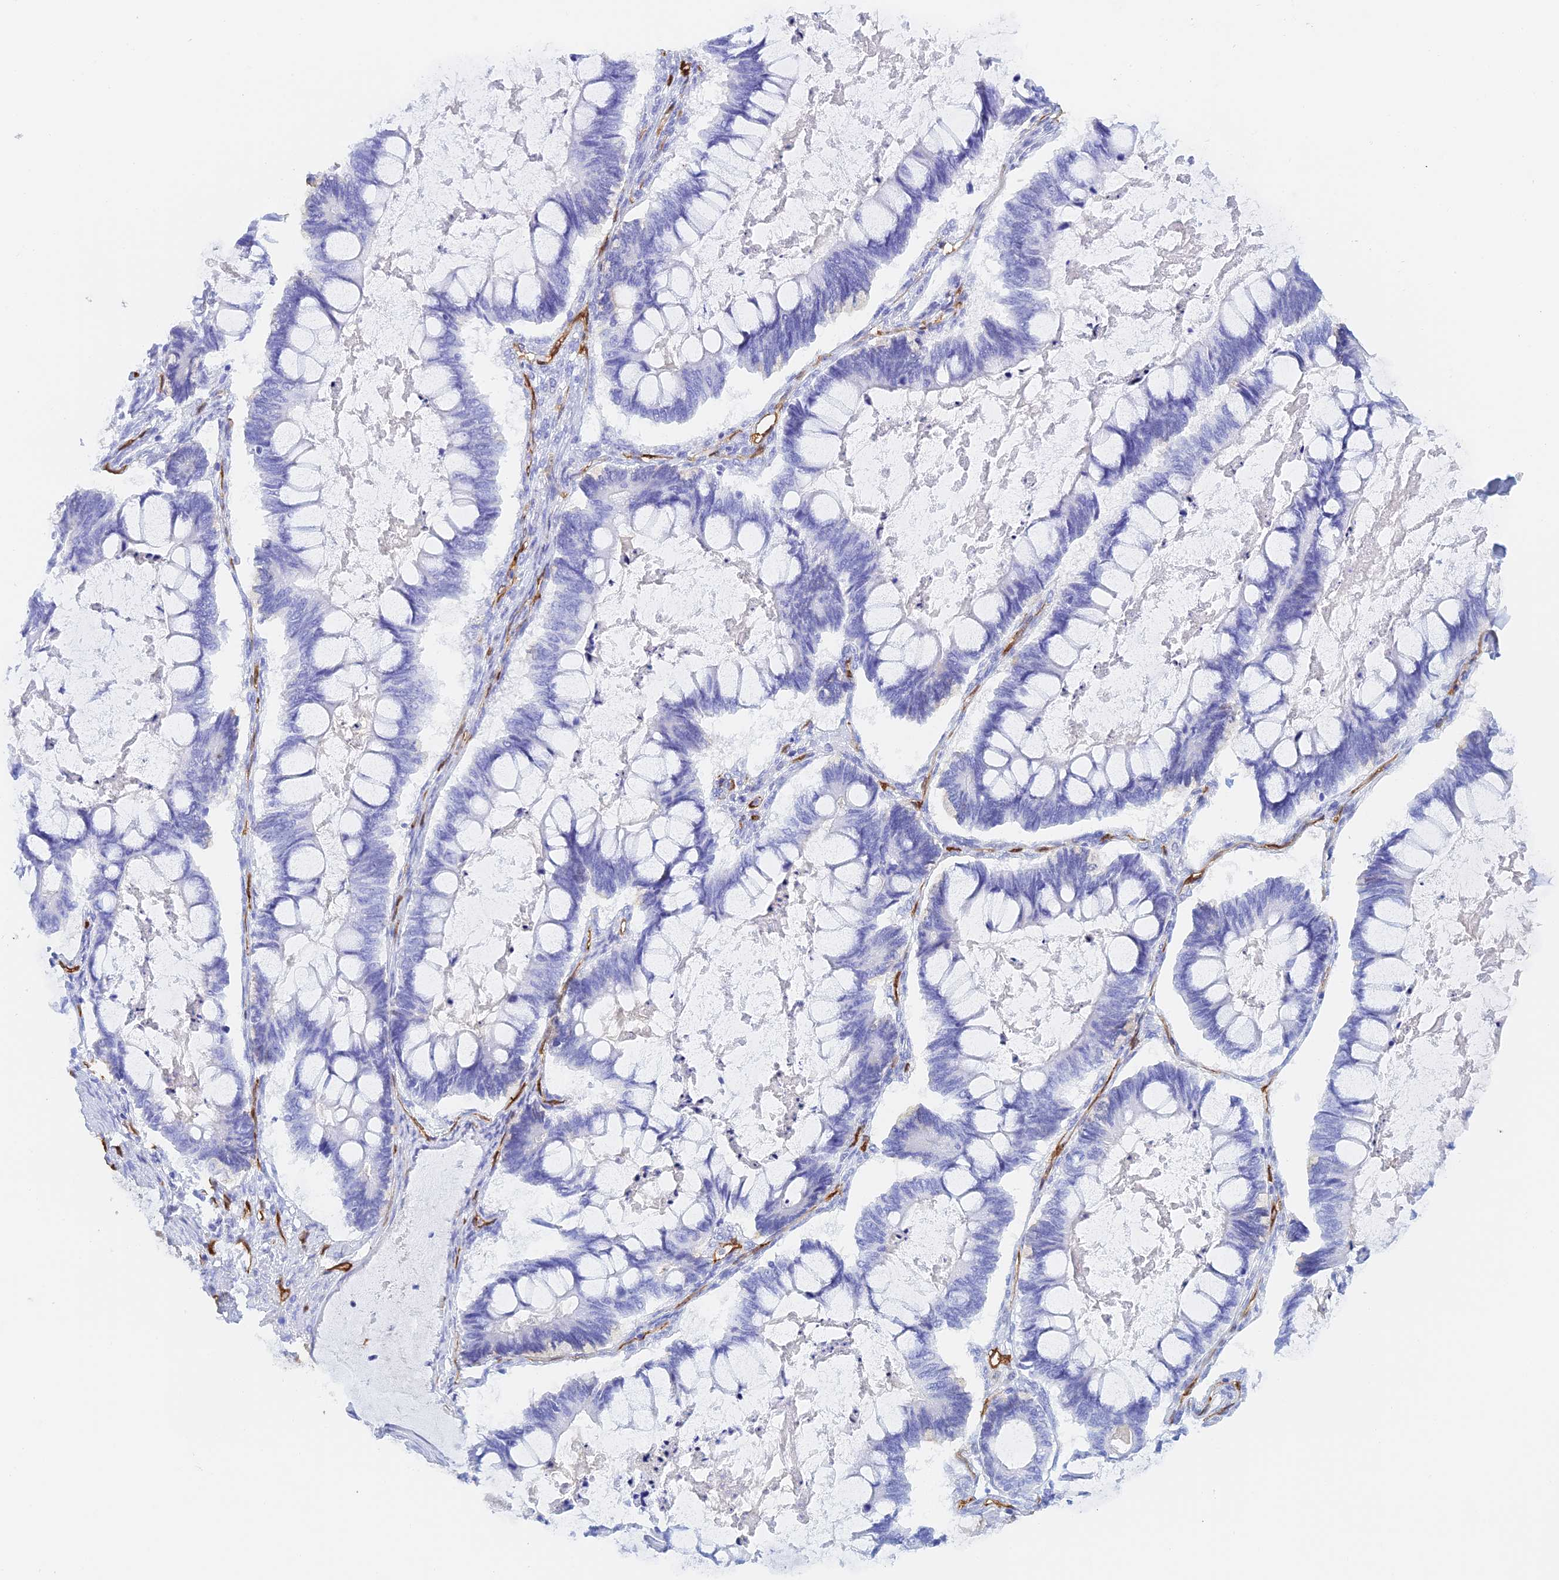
{"staining": {"intensity": "negative", "quantity": "none", "location": "none"}, "tissue": "ovarian cancer", "cell_type": "Tumor cells", "image_type": "cancer", "snomed": [{"axis": "morphology", "description": "Cystadenocarcinoma, mucinous, NOS"}, {"axis": "topography", "description": "Ovary"}], "caption": "This is a image of immunohistochemistry (IHC) staining of ovarian cancer, which shows no expression in tumor cells.", "gene": "CRIP2", "patient": {"sex": "female", "age": 61}}